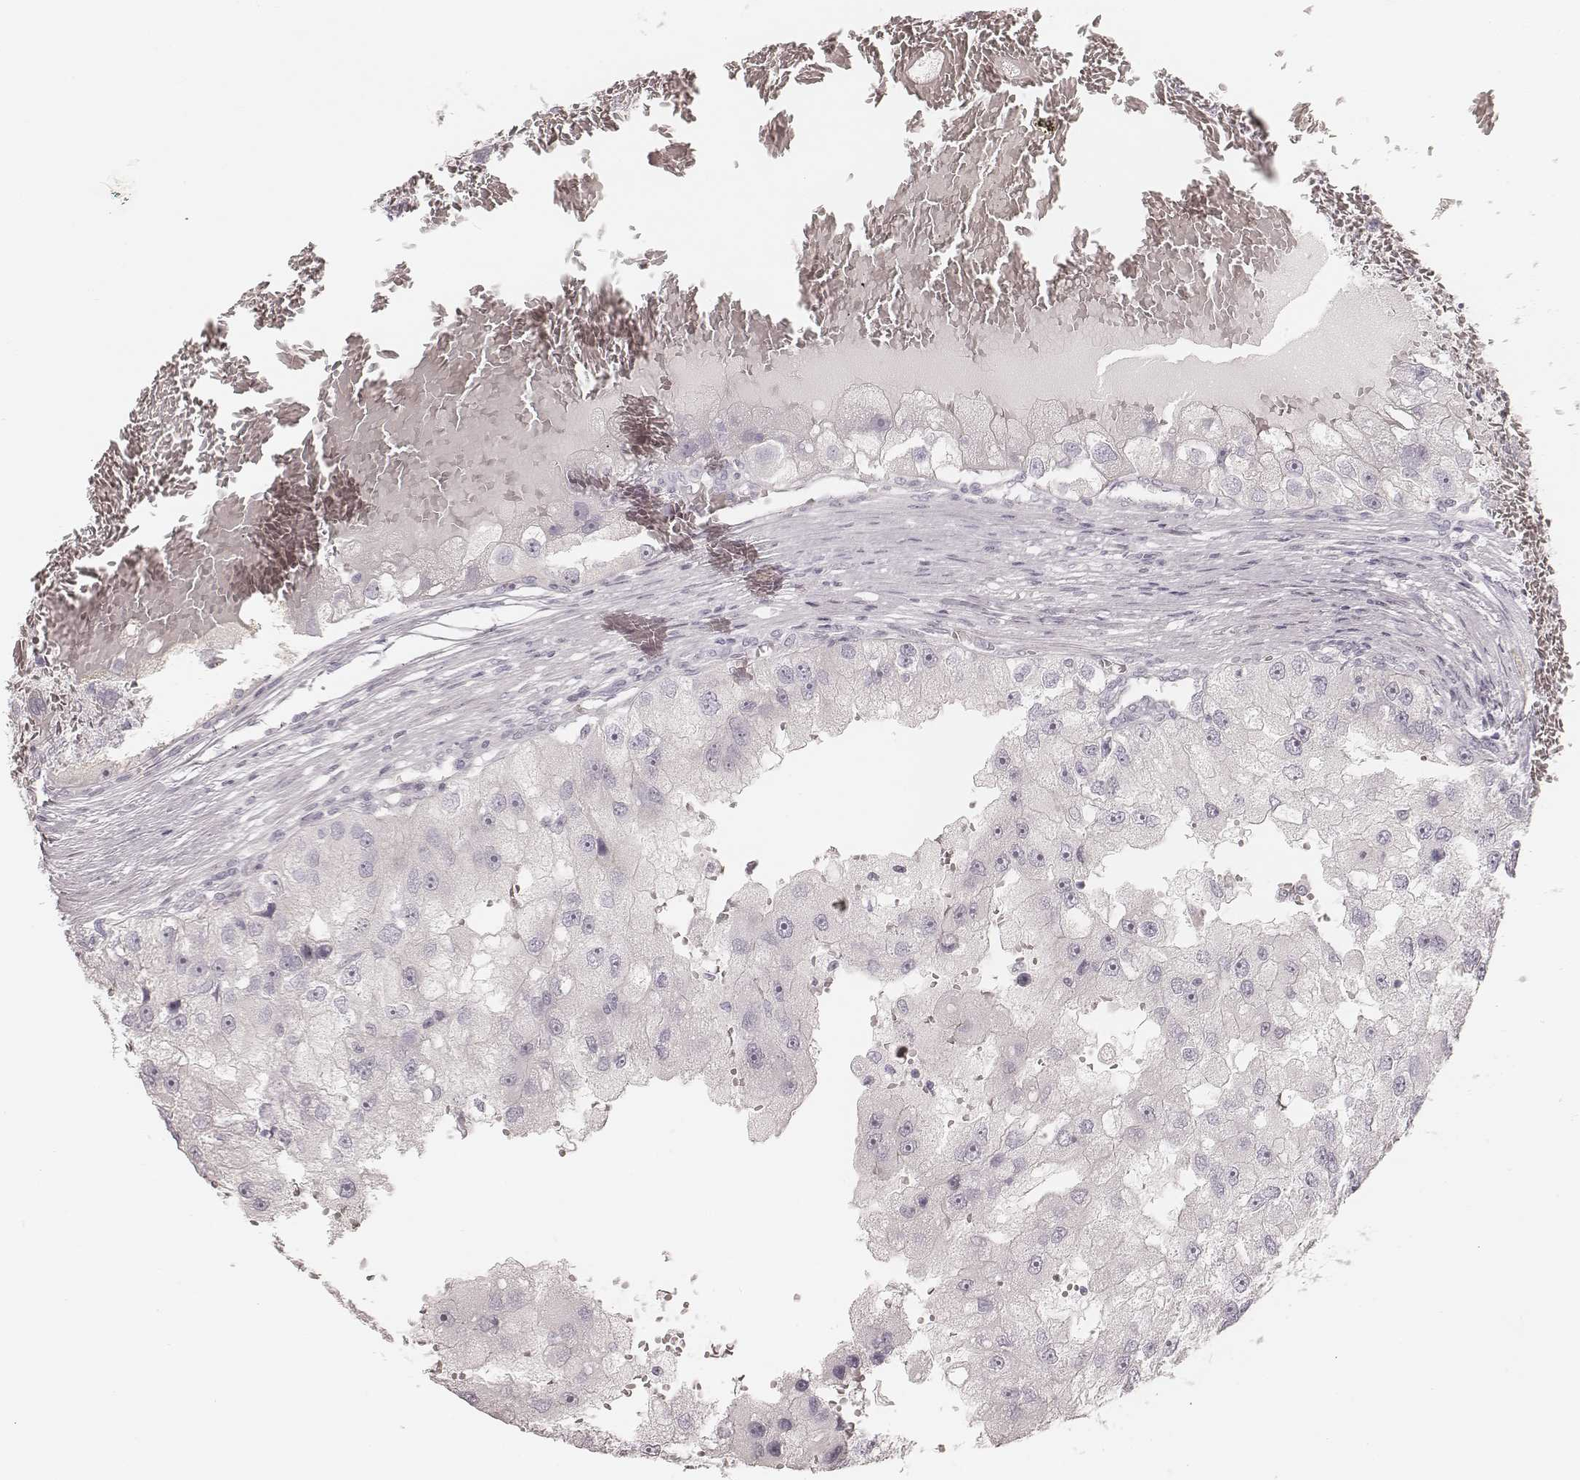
{"staining": {"intensity": "negative", "quantity": "none", "location": "none"}, "tissue": "renal cancer", "cell_type": "Tumor cells", "image_type": "cancer", "snomed": [{"axis": "morphology", "description": "Adenocarcinoma, NOS"}, {"axis": "topography", "description": "Kidney"}], "caption": "A micrograph of adenocarcinoma (renal) stained for a protein exhibits no brown staining in tumor cells.", "gene": "SPATA24", "patient": {"sex": "male", "age": 63}}